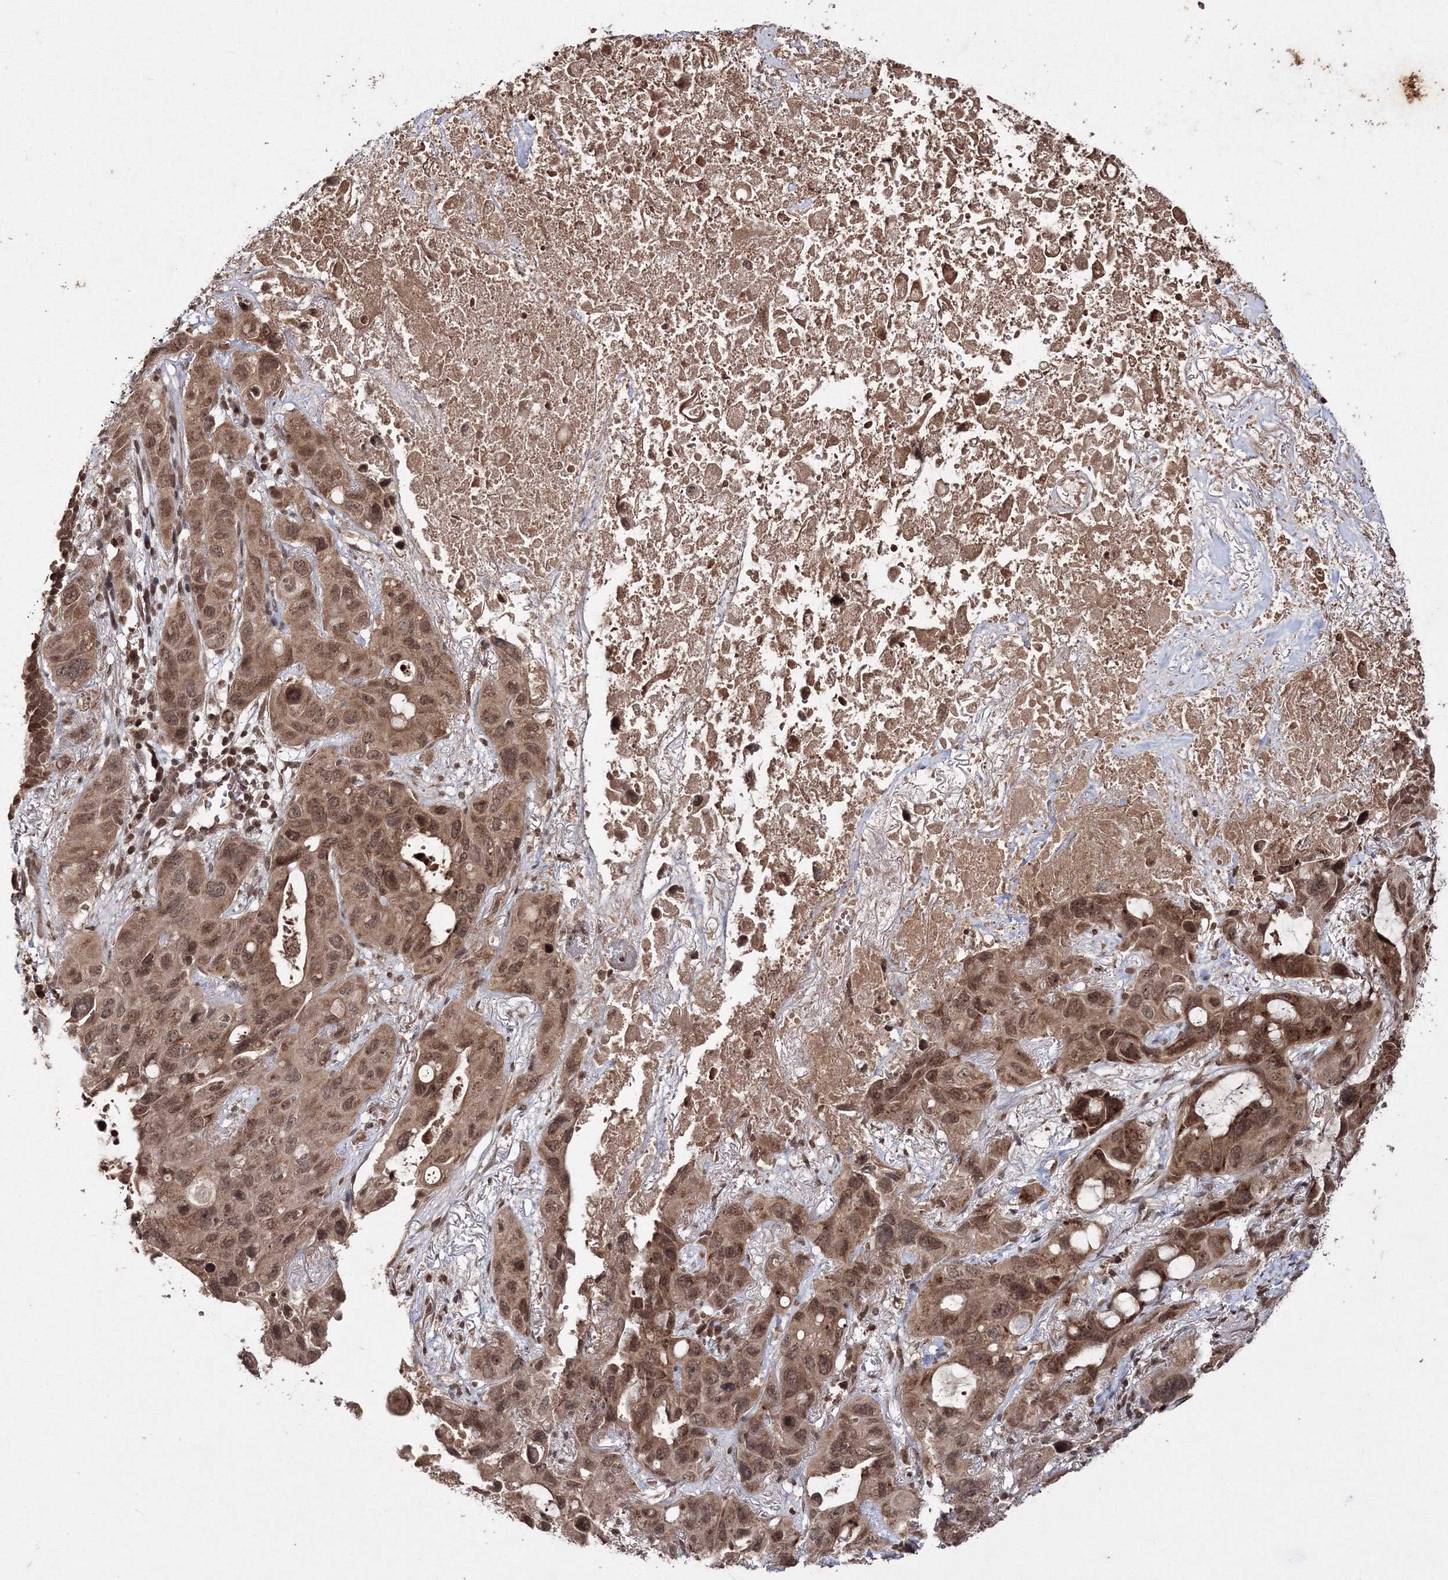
{"staining": {"intensity": "strong", "quantity": ">75%", "location": "cytoplasmic/membranous,nuclear"}, "tissue": "lung cancer", "cell_type": "Tumor cells", "image_type": "cancer", "snomed": [{"axis": "morphology", "description": "Squamous cell carcinoma, NOS"}, {"axis": "topography", "description": "Lung"}], "caption": "Human squamous cell carcinoma (lung) stained with a brown dye demonstrates strong cytoplasmic/membranous and nuclear positive staining in approximately >75% of tumor cells.", "gene": "PEX13", "patient": {"sex": "female", "age": 73}}